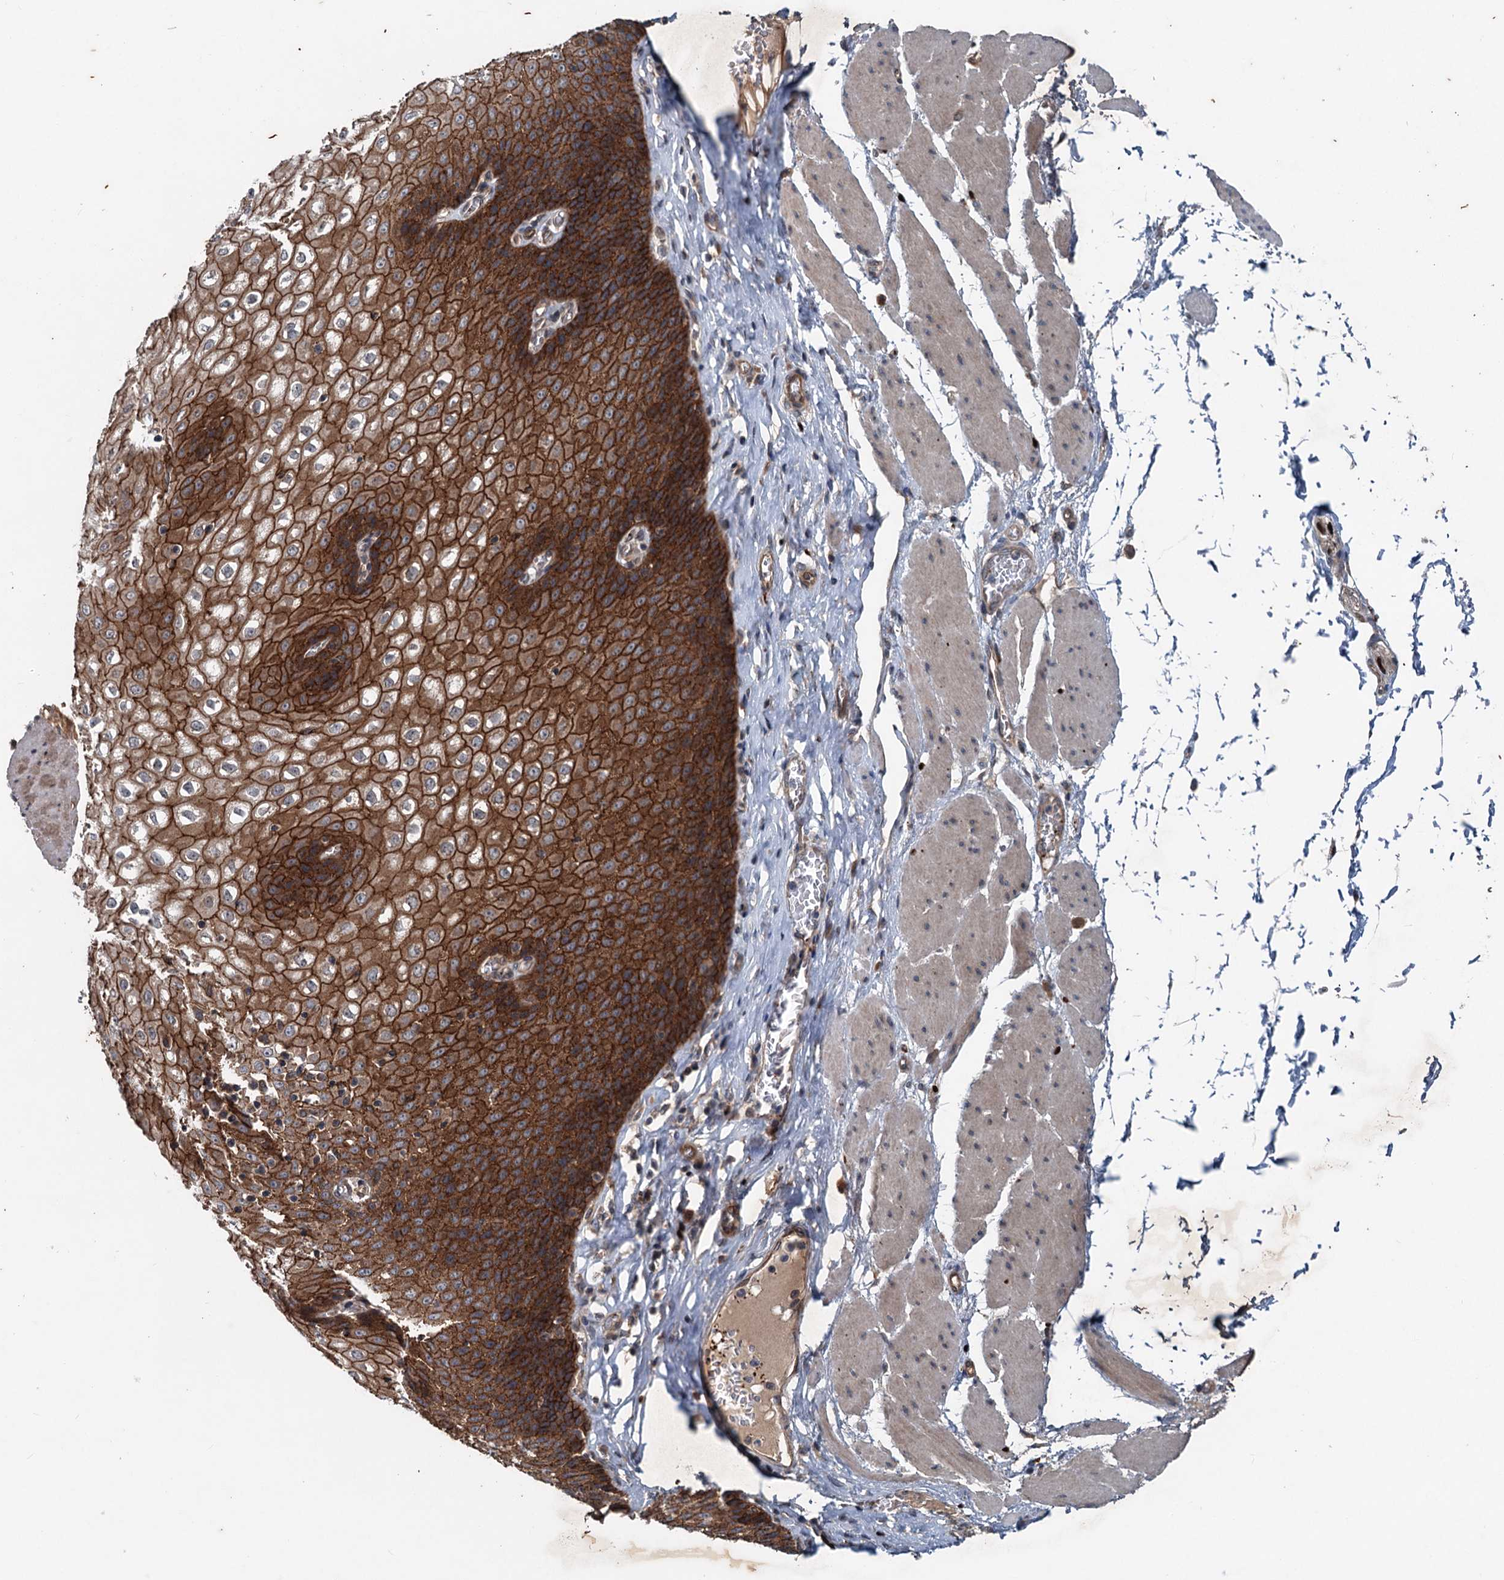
{"staining": {"intensity": "strong", "quantity": ">75%", "location": "cytoplasmic/membranous"}, "tissue": "esophagus", "cell_type": "Squamous epithelial cells", "image_type": "normal", "snomed": [{"axis": "morphology", "description": "Normal tissue, NOS"}, {"axis": "topography", "description": "Esophagus"}], "caption": "Brown immunohistochemical staining in benign esophagus shows strong cytoplasmic/membranous expression in about >75% of squamous epithelial cells. The protein of interest is shown in brown color, while the nuclei are stained blue.", "gene": "N4BP2L2", "patient": {"sex": "male", "age": 60}}